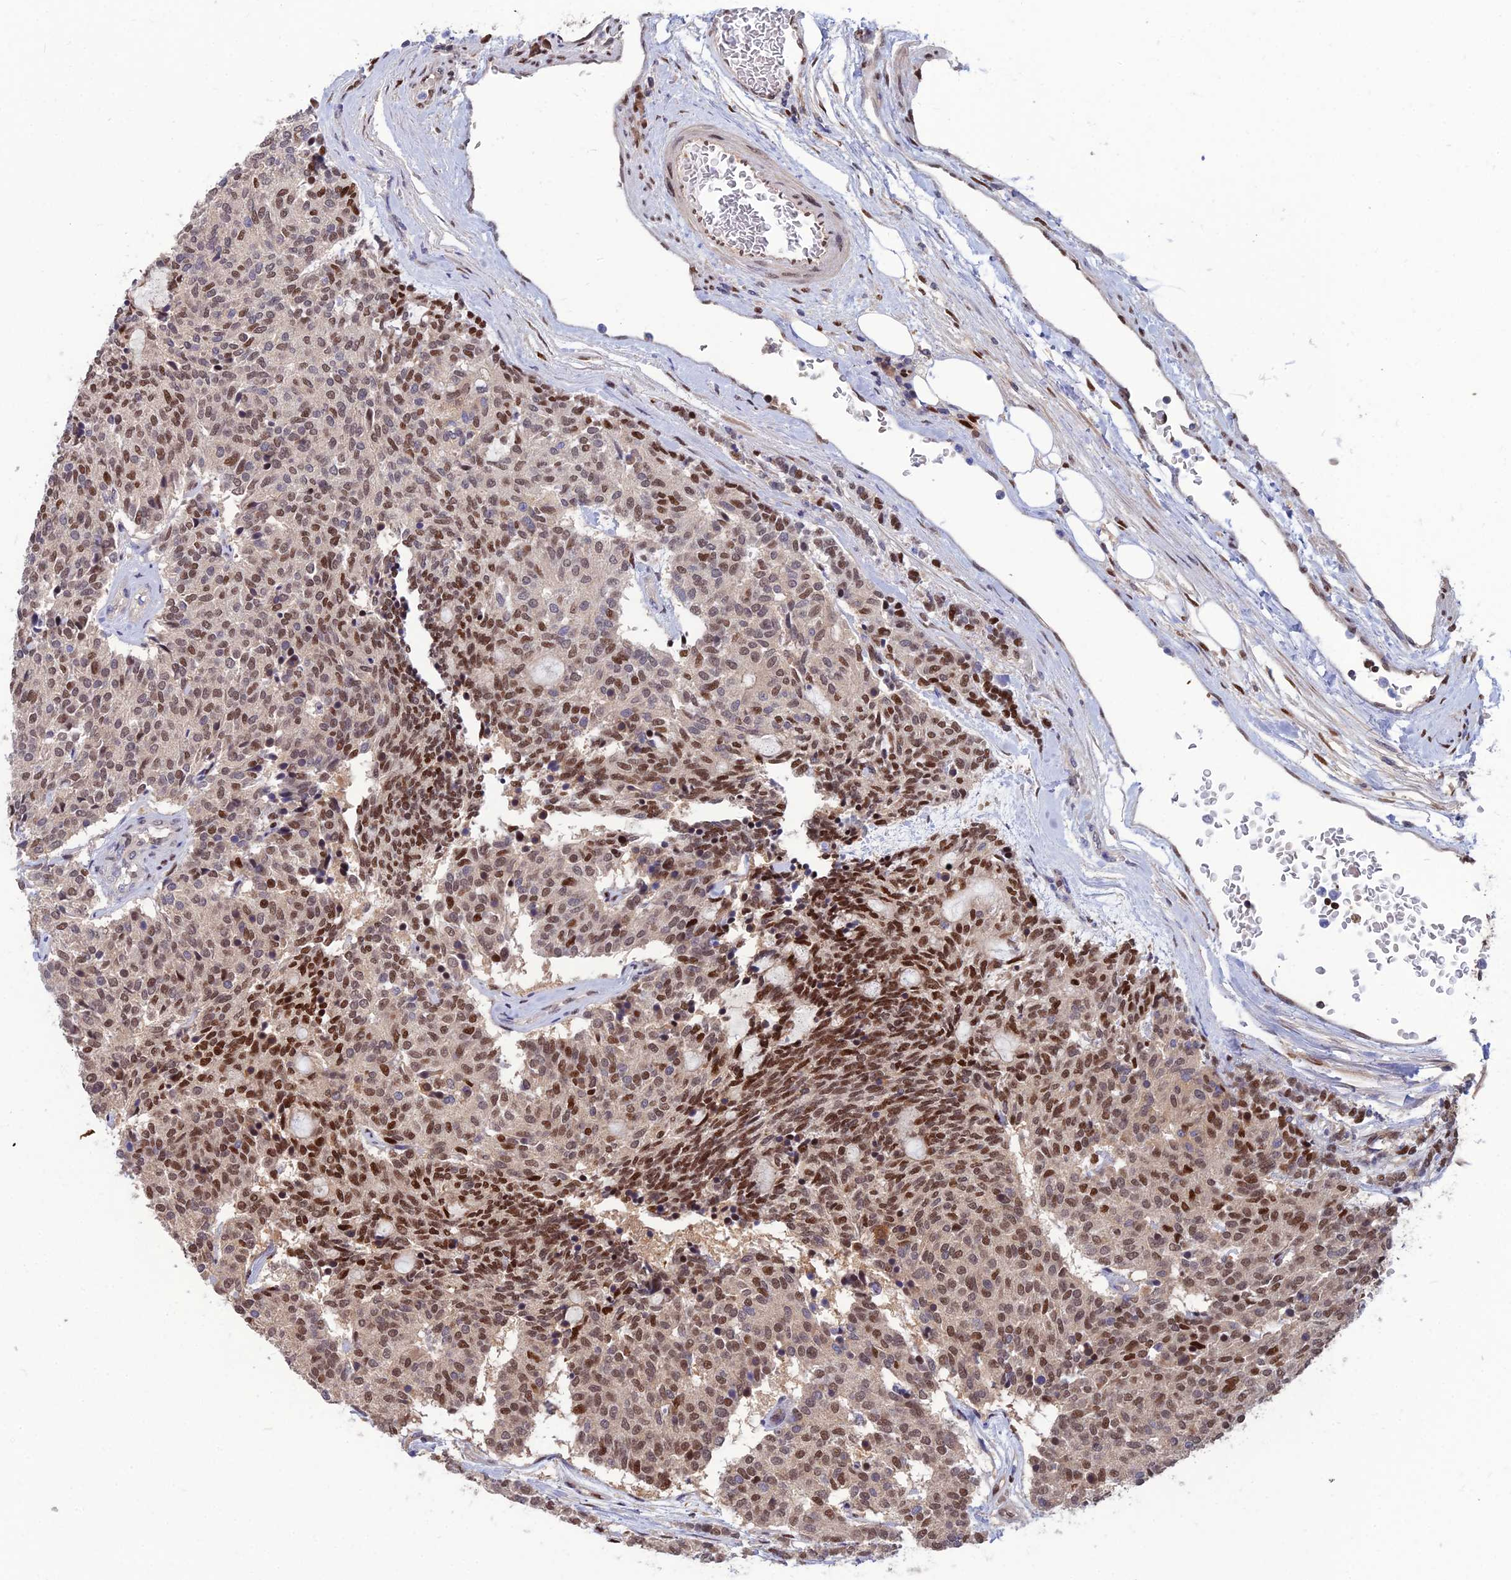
{"staining": {"intensity": "strong", "quantity": "25%-75%", "location": "nuclear"}, "tissue": "carcinoid", "cell_type": "Tumor cells", "image_type": "cancer", "snomed": [{"axis": "morphology", "description": "Carcinoid, malignant, NOS"}, {"axis": "topography", "description": "Pancreas"}], "caption": "IHC micrograph of human malignant carcinoid stained for a protein (brown), which demonstrates high levels of strong nuclear staining in about 25%-75% of tumor cells.", "gene": "DNPEP", "patient": {"sex": "female", "age": 54}}